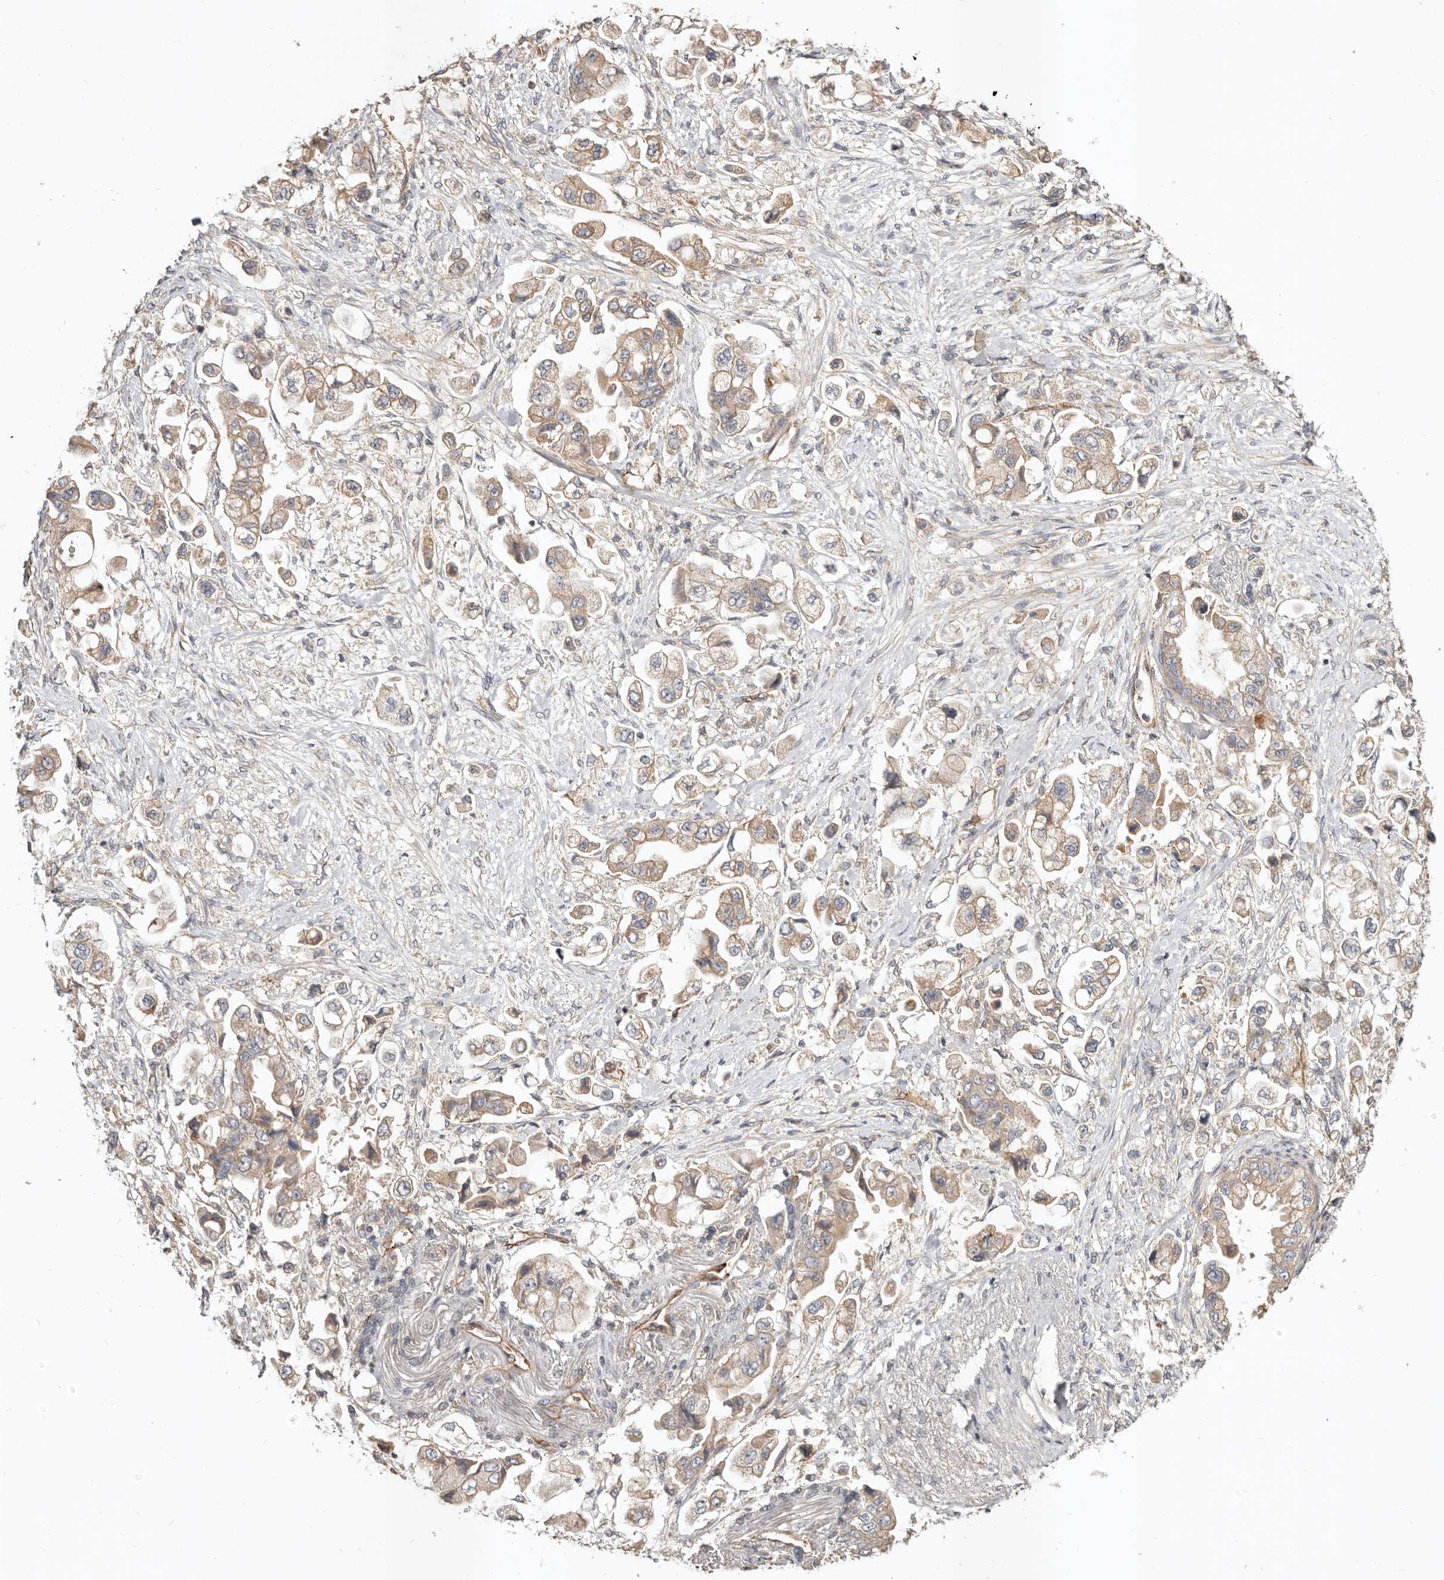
{"staining": {"intensity": "weak", "quantity": ">75%", "location": "cytoplasmic/membranous"}, "tissue": "stomach cancer", "cell_type": "Tumor cells", "image_type": "cancer", "snomed": [{"axis": "morphology", "description": "Adenocarcinoma, NOS"}, {"axis": "topography", "description": "Stomach"}], "caption": "Tumor cells exhibit low levels of weak cytoplasmic/membranous staining in about >75% of cells in stomach cancer (adenocarcinoma).", "gene": "ADAMTS9", "patient": {"sex": "male", "age": 62}}